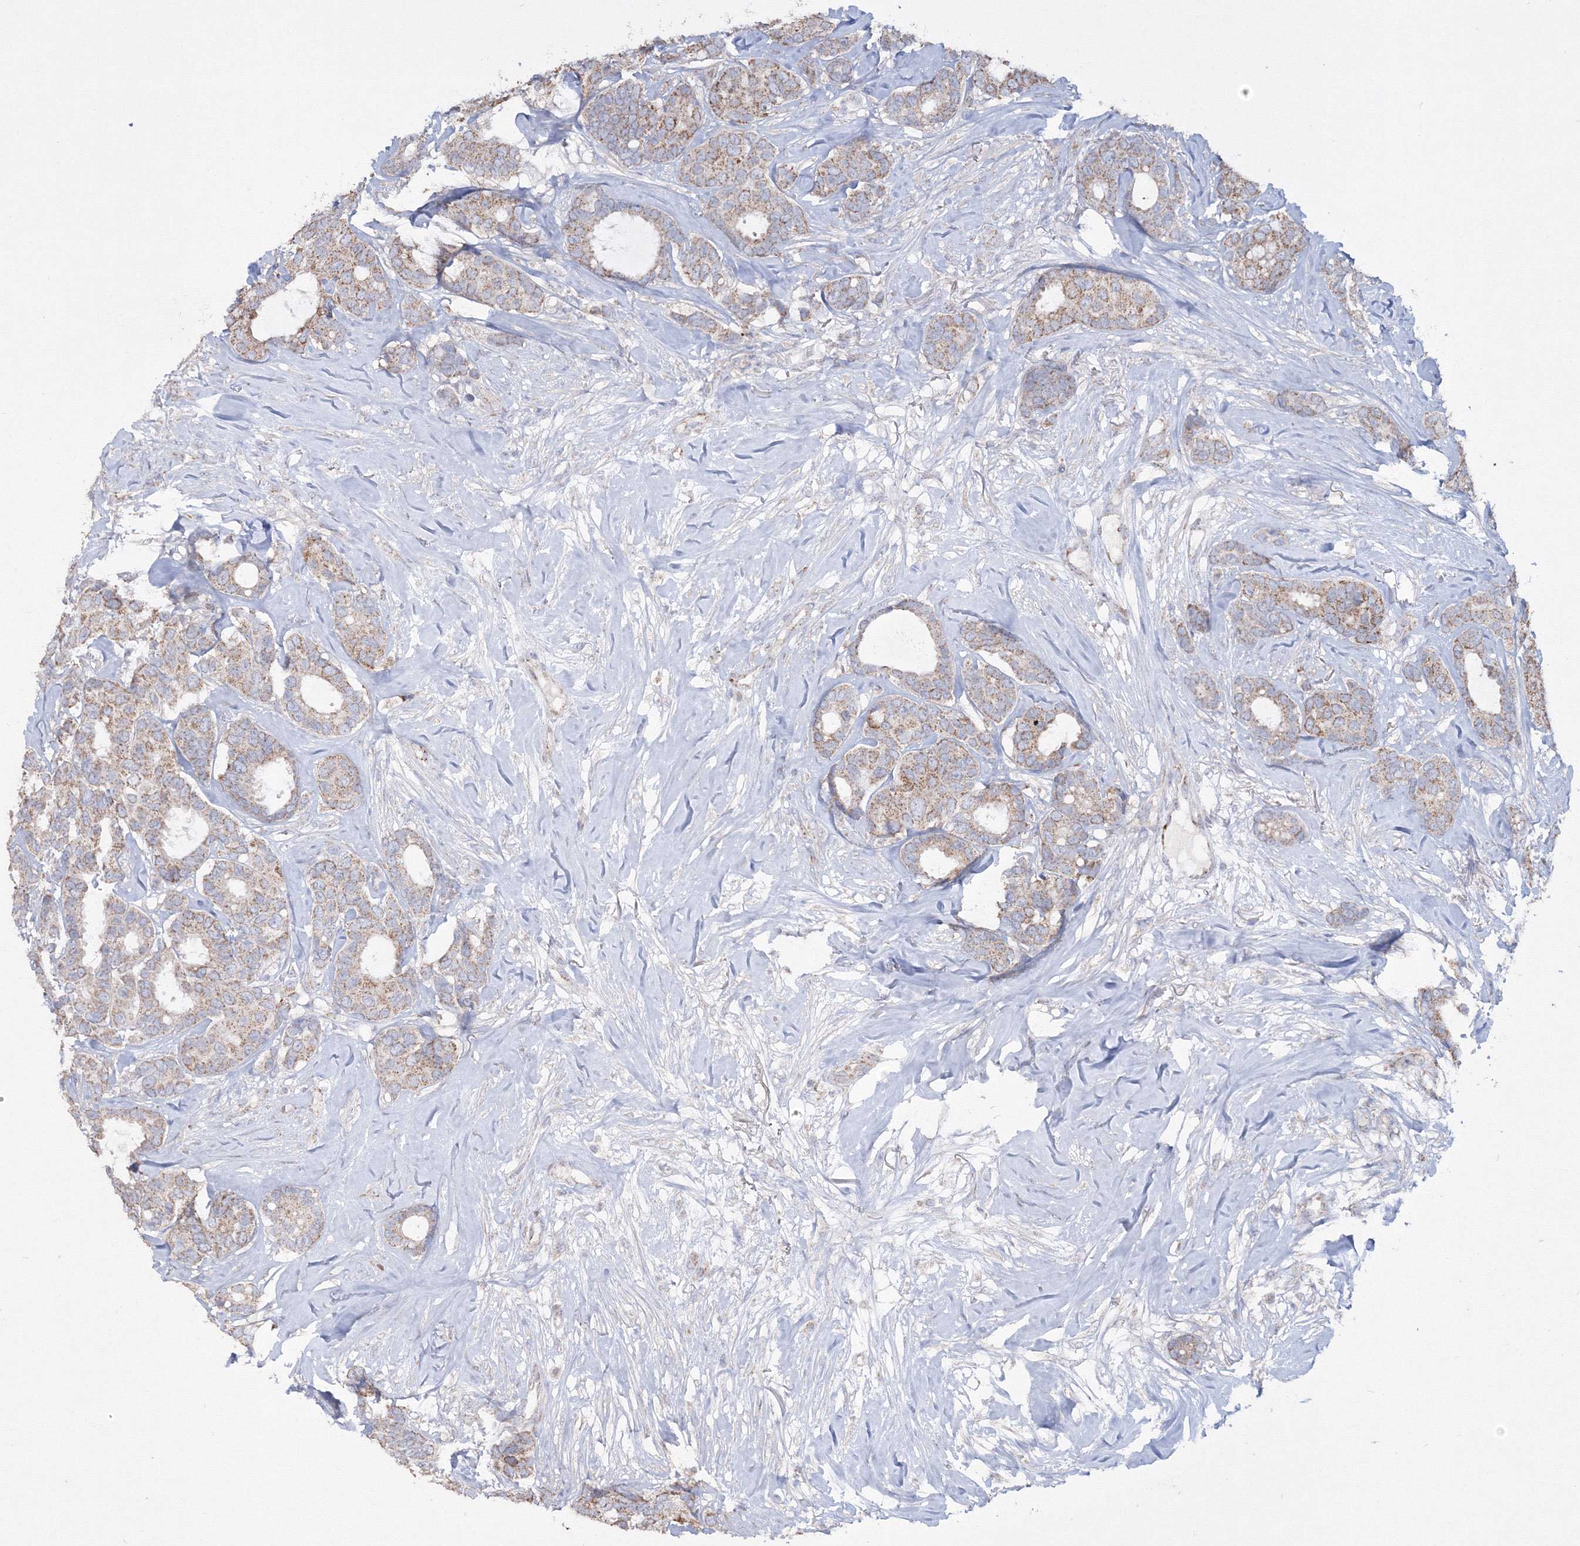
{"staining": {"intensity": "moderate", "quantity": "25%-75%", "location": "cytoplasmic/membranous"}, "tissue": "breast cancer", "cell_type": "Tumor cells", "image_type": "cancer", "snomed": [{"axis": "morphology", "description": "Duct carcinoma"}, {"axis": "topography", "description": "Breast"}], "caption": "Immunohistochemical staining of human breast cancer demonstrates medium levels of moderate cytoplasmic/membranous protein staining in about 25%-75% of tumor cells. (DAB (3,3'-diaminobenzidine) = brown stain, brightfield microscopy at high magnification).", "gene": "GRSF1", "patient": {"sex": "female", "age": 87}}